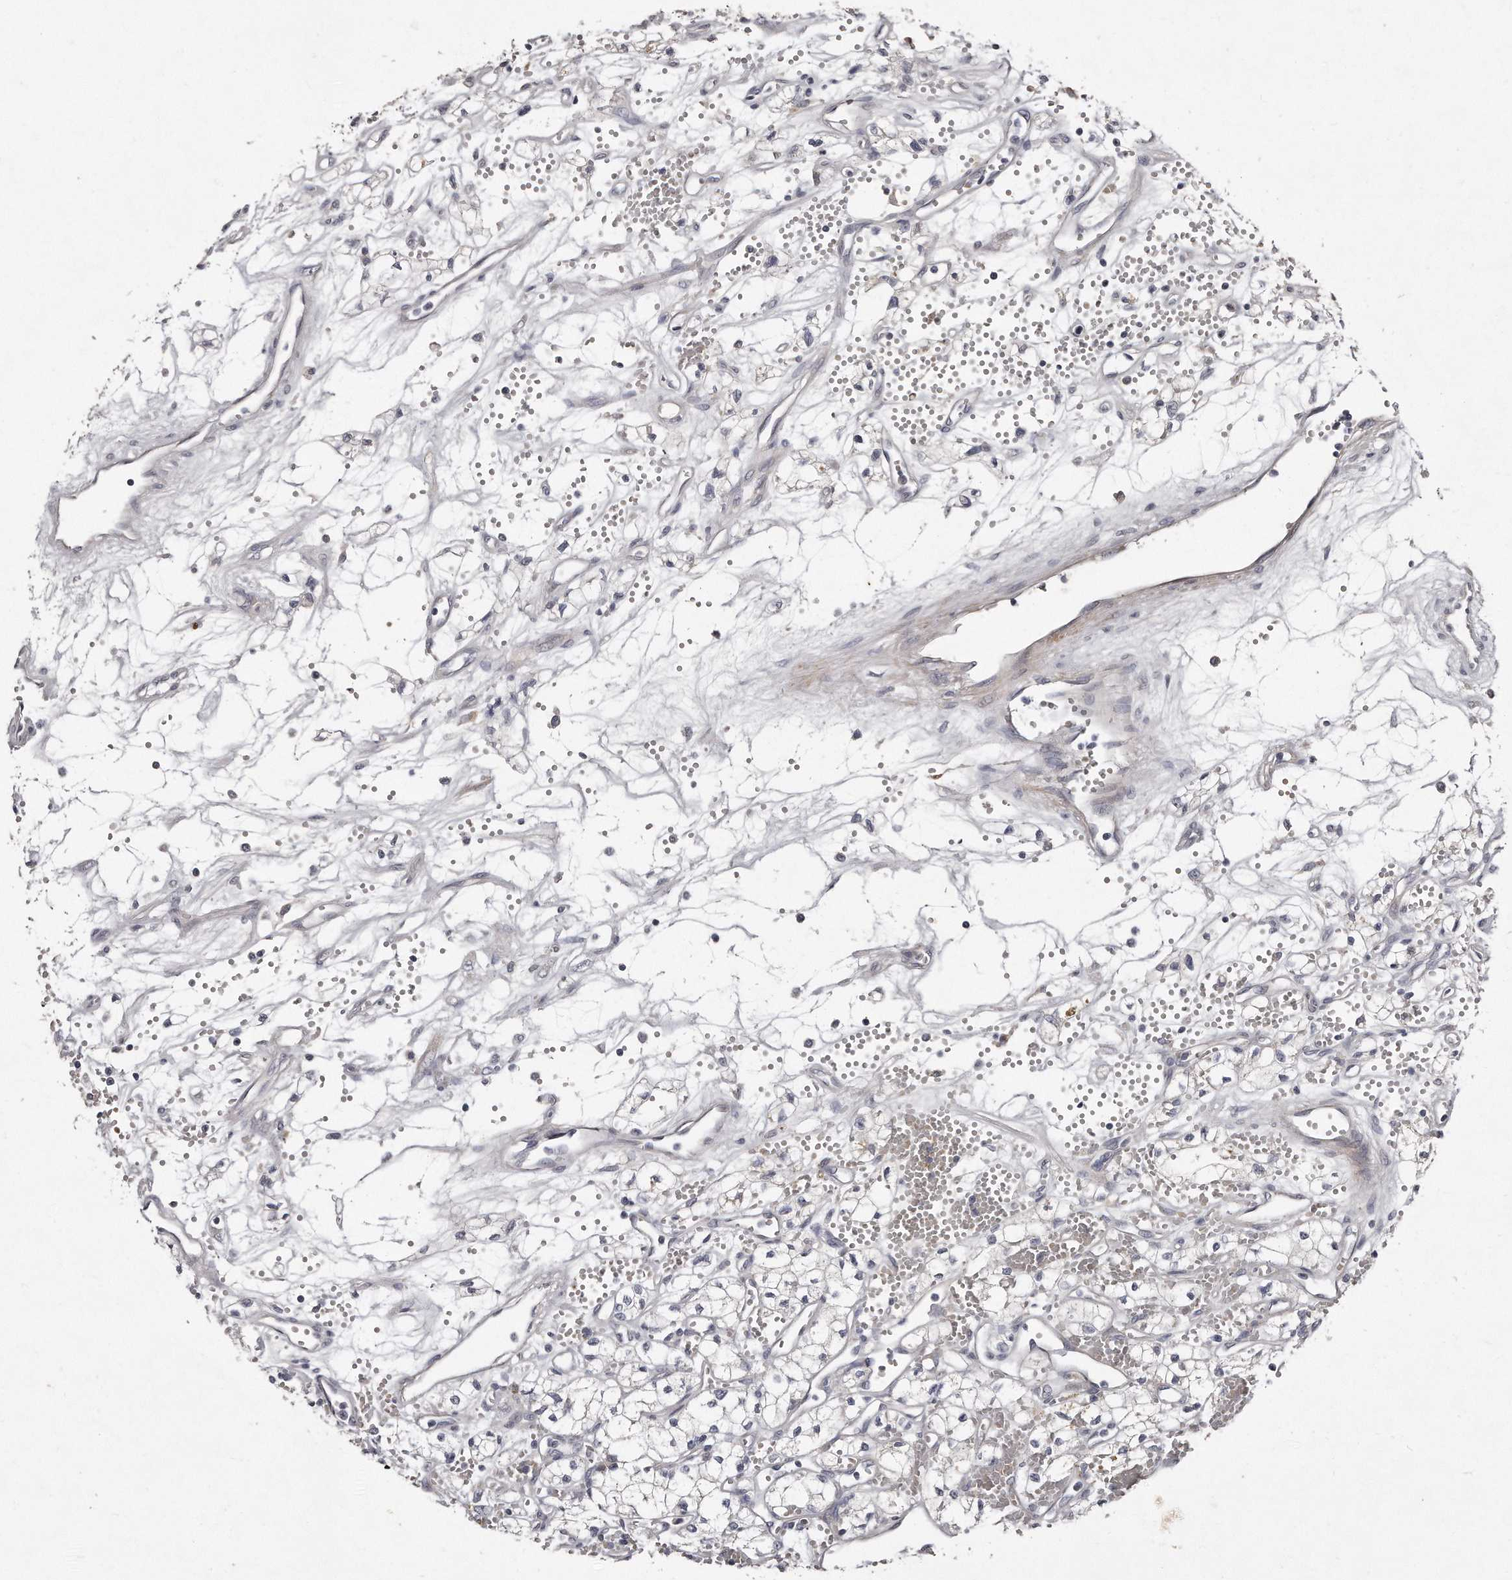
{"staining": {"intensity": "negative", "quantity": "none", "location": "none"}, "tissue": "renal cancer", "cell_type": "Tumor cells", "image_type": "cancer", "snomed": [{"axis": "morphology", "description": "Adenocarcinoma, NOS"}, {"axis": "topography", "description": "Kidney"}], "caption": "Renal adenocarcinoma was stained to show a protein in brown. There is no significant positivity in tumor cells.", "gene": "TECR", "patient": {"sex": "male", "age": 59}}